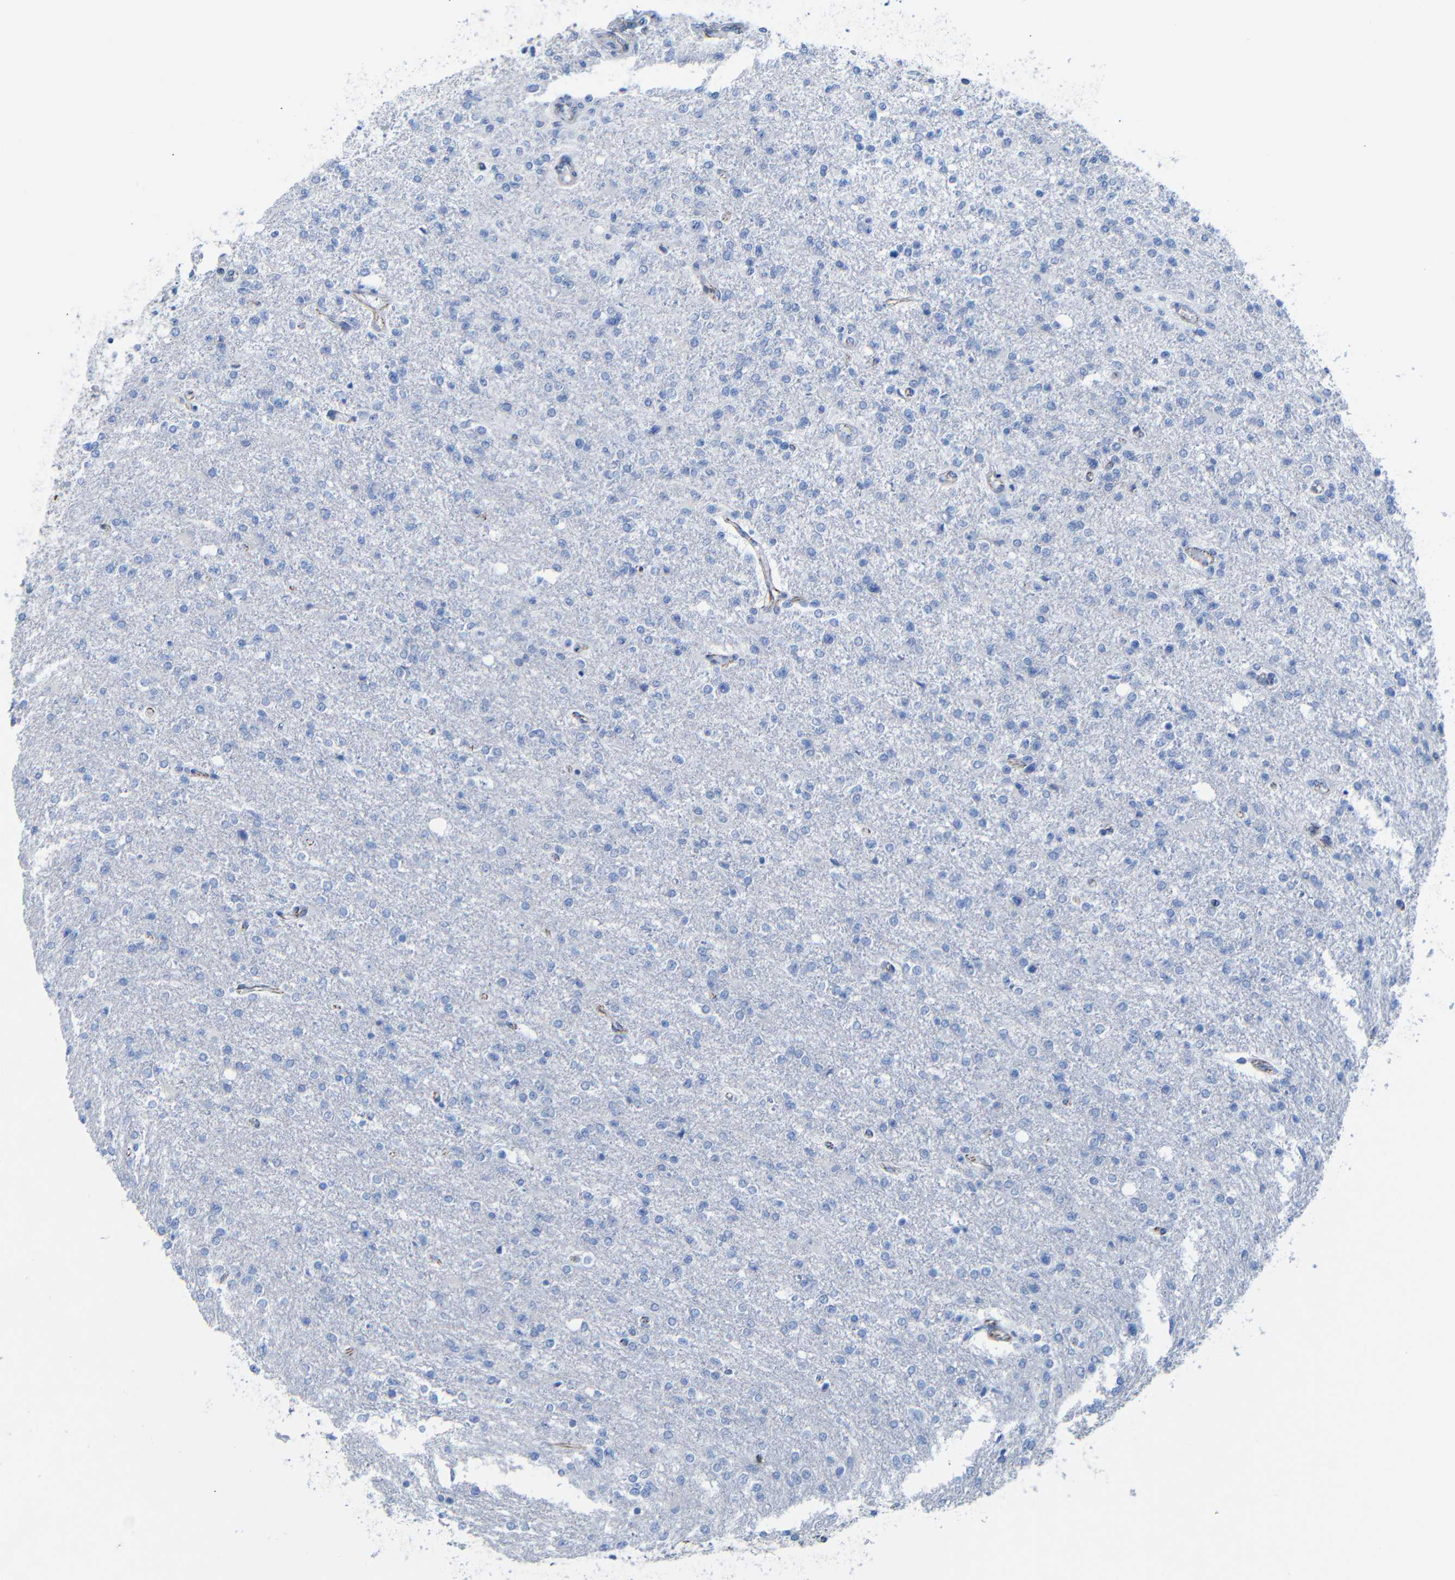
{"staining": {"intensity": "negative", "quantity": "none", "location": "none"}, "tissue": "glioma", "cell_type": "Tumor cells", "image_type": "cancer", "snomed": [{"axis": "morphology", "description": "Glioma, malignant, High grade"}, {"axis": "topography", "description": "Cerebral cortex"}], "caption": "Immunohistochemistry (IHC) of human malignant glioma (high-grade) displays no positivity in tumor cells.", "gene": "CGNL1", "patient": {"sex": "male", "age": 76}}